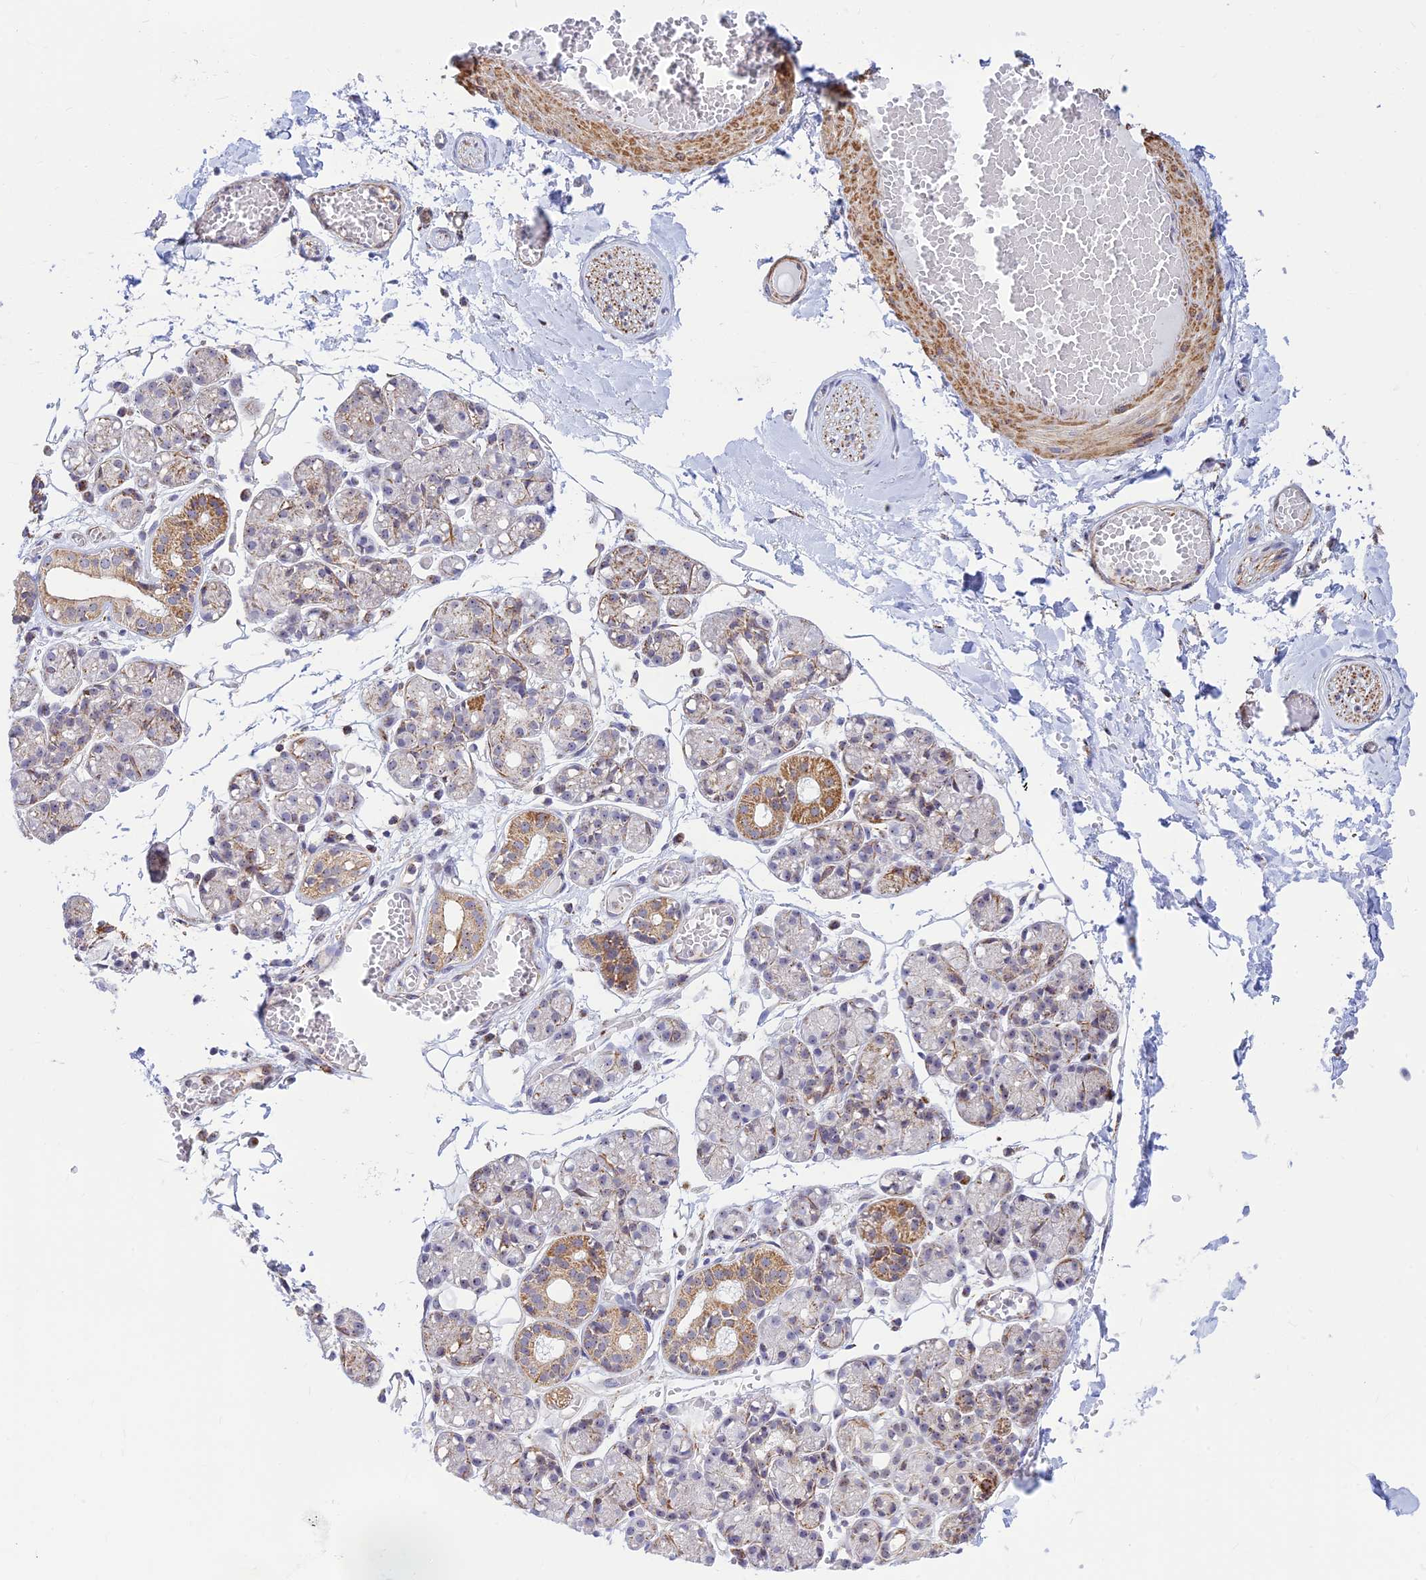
{"staining": {"intensity": "moderate", "quantity": "25%-75%", "location": "cytoplasmic/membranous,nuclear"}, "tissue": "salivary gland", "cell_type": "Glandular cells", "image_type": "normal", "snomed": [{"axis": "morphology", "description": "Normal tissue, NOS"}, {"axis": "topography", "description": "Salivary gland"}], "caption": "DAB immunohistochemical staining of normal human salivary gland exhibits moderate cytoplasmic/membranous,nuclear protein positivity in approximately 25%-75% of glandular cells.", "gene": "POLR1G", "patient": {"sex": "male", "age": 63}}